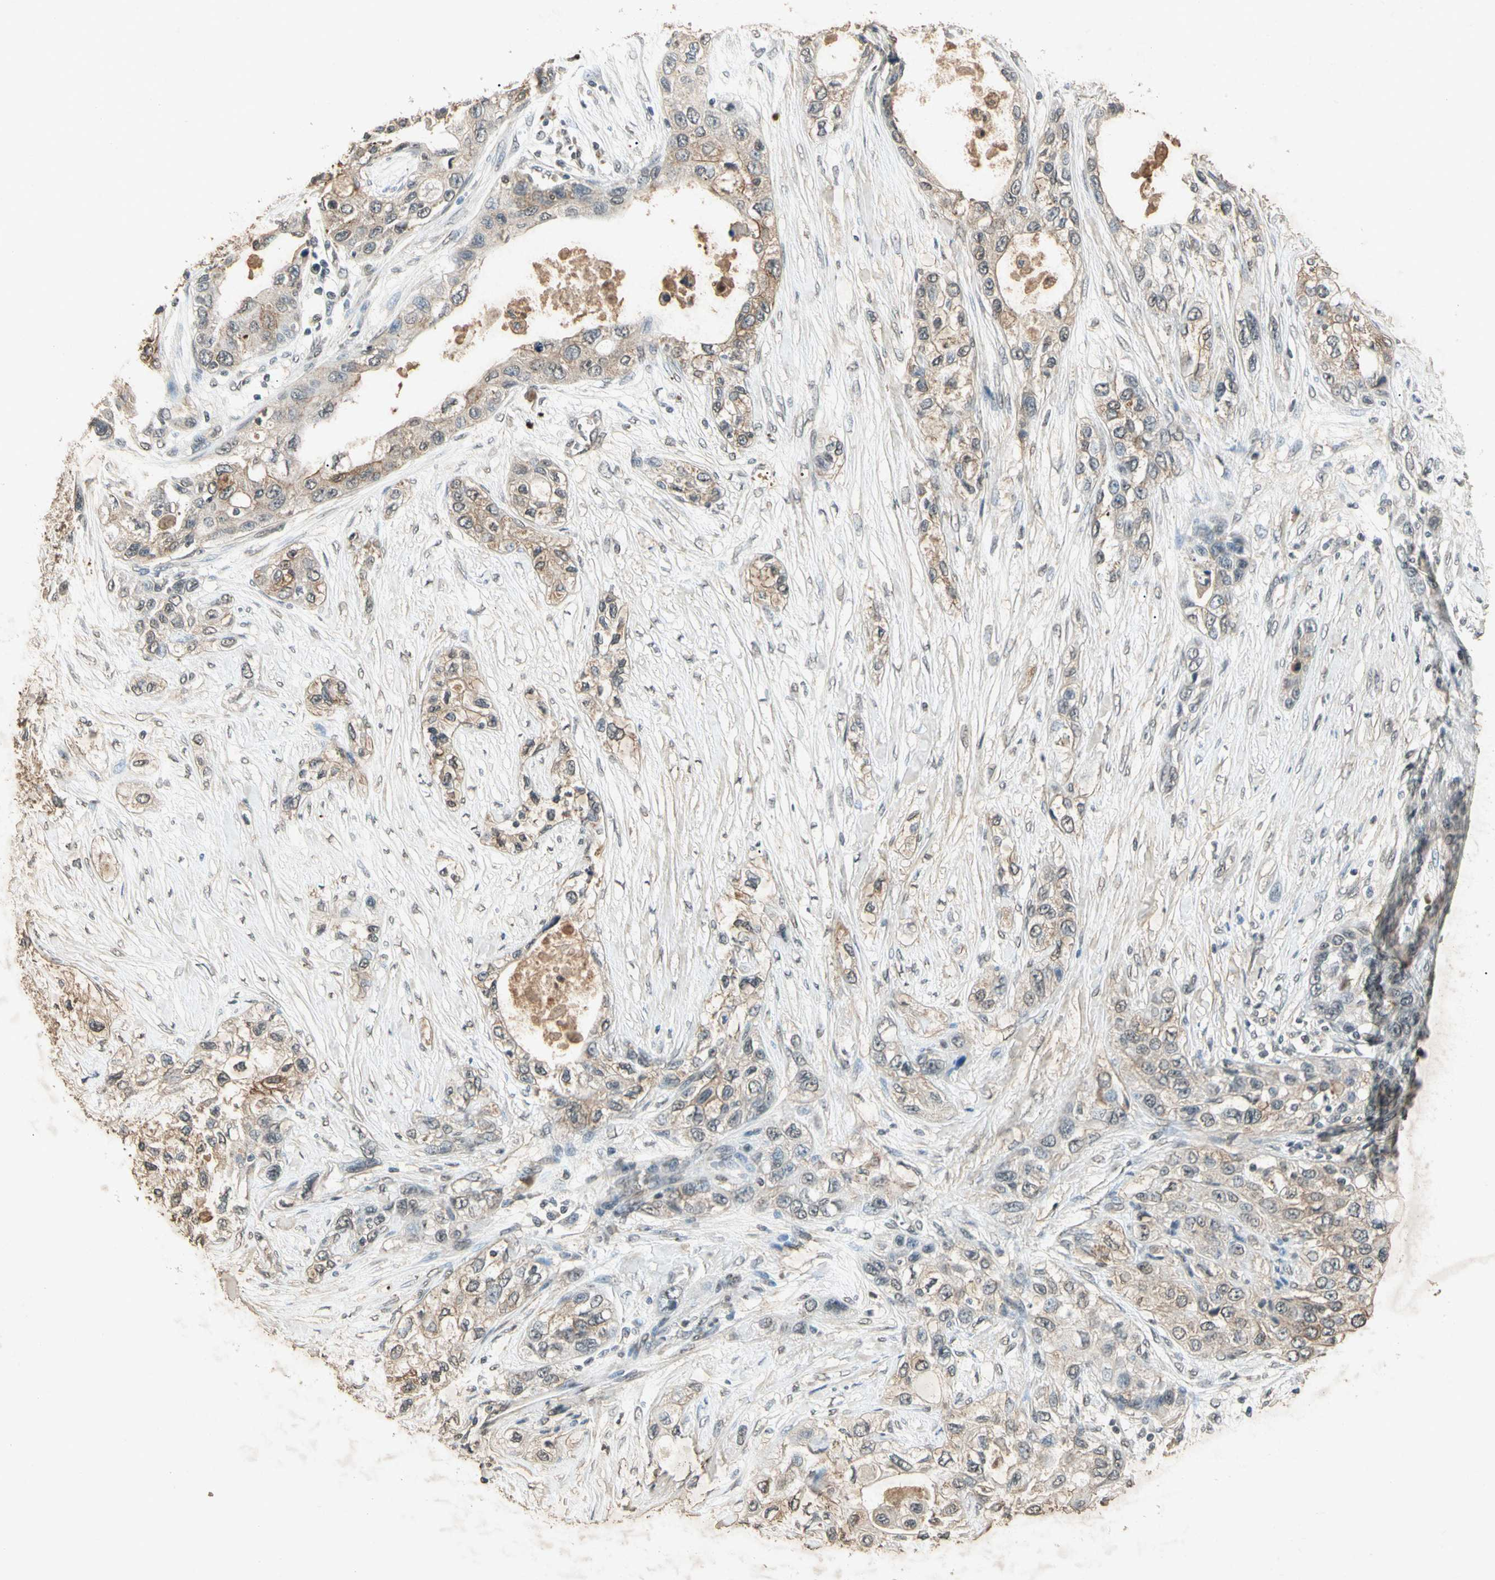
{"staining": {"intensity": "weak", "quantity": ">75%", "location": "cytoplasmic/membranous"}, "tissue": "pancreatic cancer", "cell_type": "Tumor cells", "image_type": "cancer", "snomed": [{"axis": "morphology", "description": "Adenocarcinoma, NOS"}, {"axis": "topography", "description": "Pancreas"}], "caption": "Weak cytoplasmic/membranous protein staining is appreciated in about >75% of tumor cells in pancreatic cancer (adenocarcinoma).", "gene": "CP", "patient": {"sex": "female", "age": 70}}